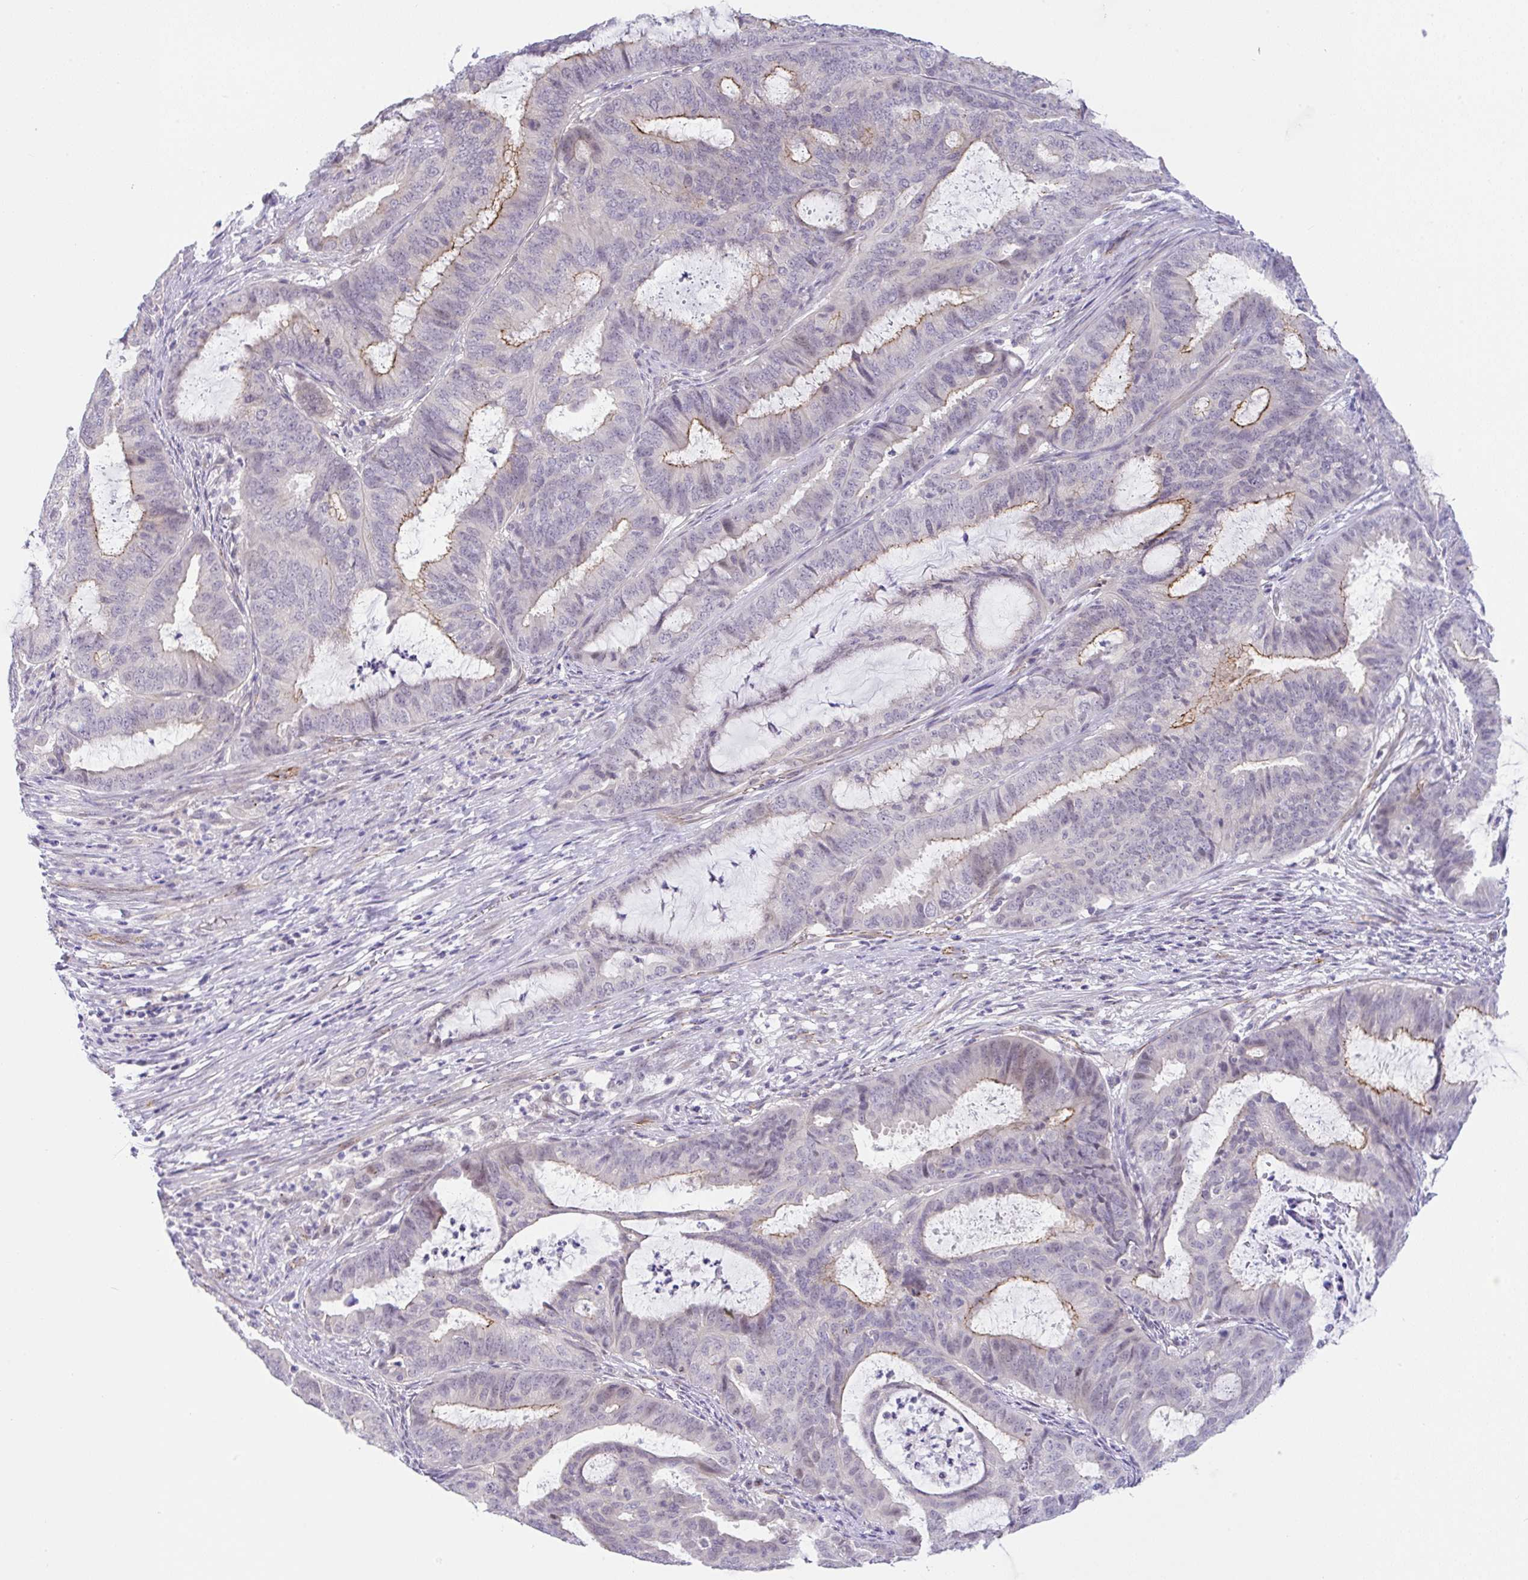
{"staining": {"intensity": "moderate", "quantity": "<25%", "location": "cytoplasmic/membranous"}, "tissue": "endometrial cancer", "cell_type": "Tumor cells", "image_type": "cancer", "snomed": [{"axis": "morphology", "description": "Adenocarcinoma, NOS"}, {"axis": "topography", "description": "Endometrium"}], "caption": "Endometrial cancer (adenocarcinoma) tissue exhibits moderate cytoplasmic/membranous positivity in about <25% of tumor cells, visualized by immunohistochemistry. The staining is performed using DAB brown chromogen to label protein expression. The nuclei are counter-stained blue using hematoxylin.", "gene": "CGNL1", "patient": {"sex": "female", "age": 51}}